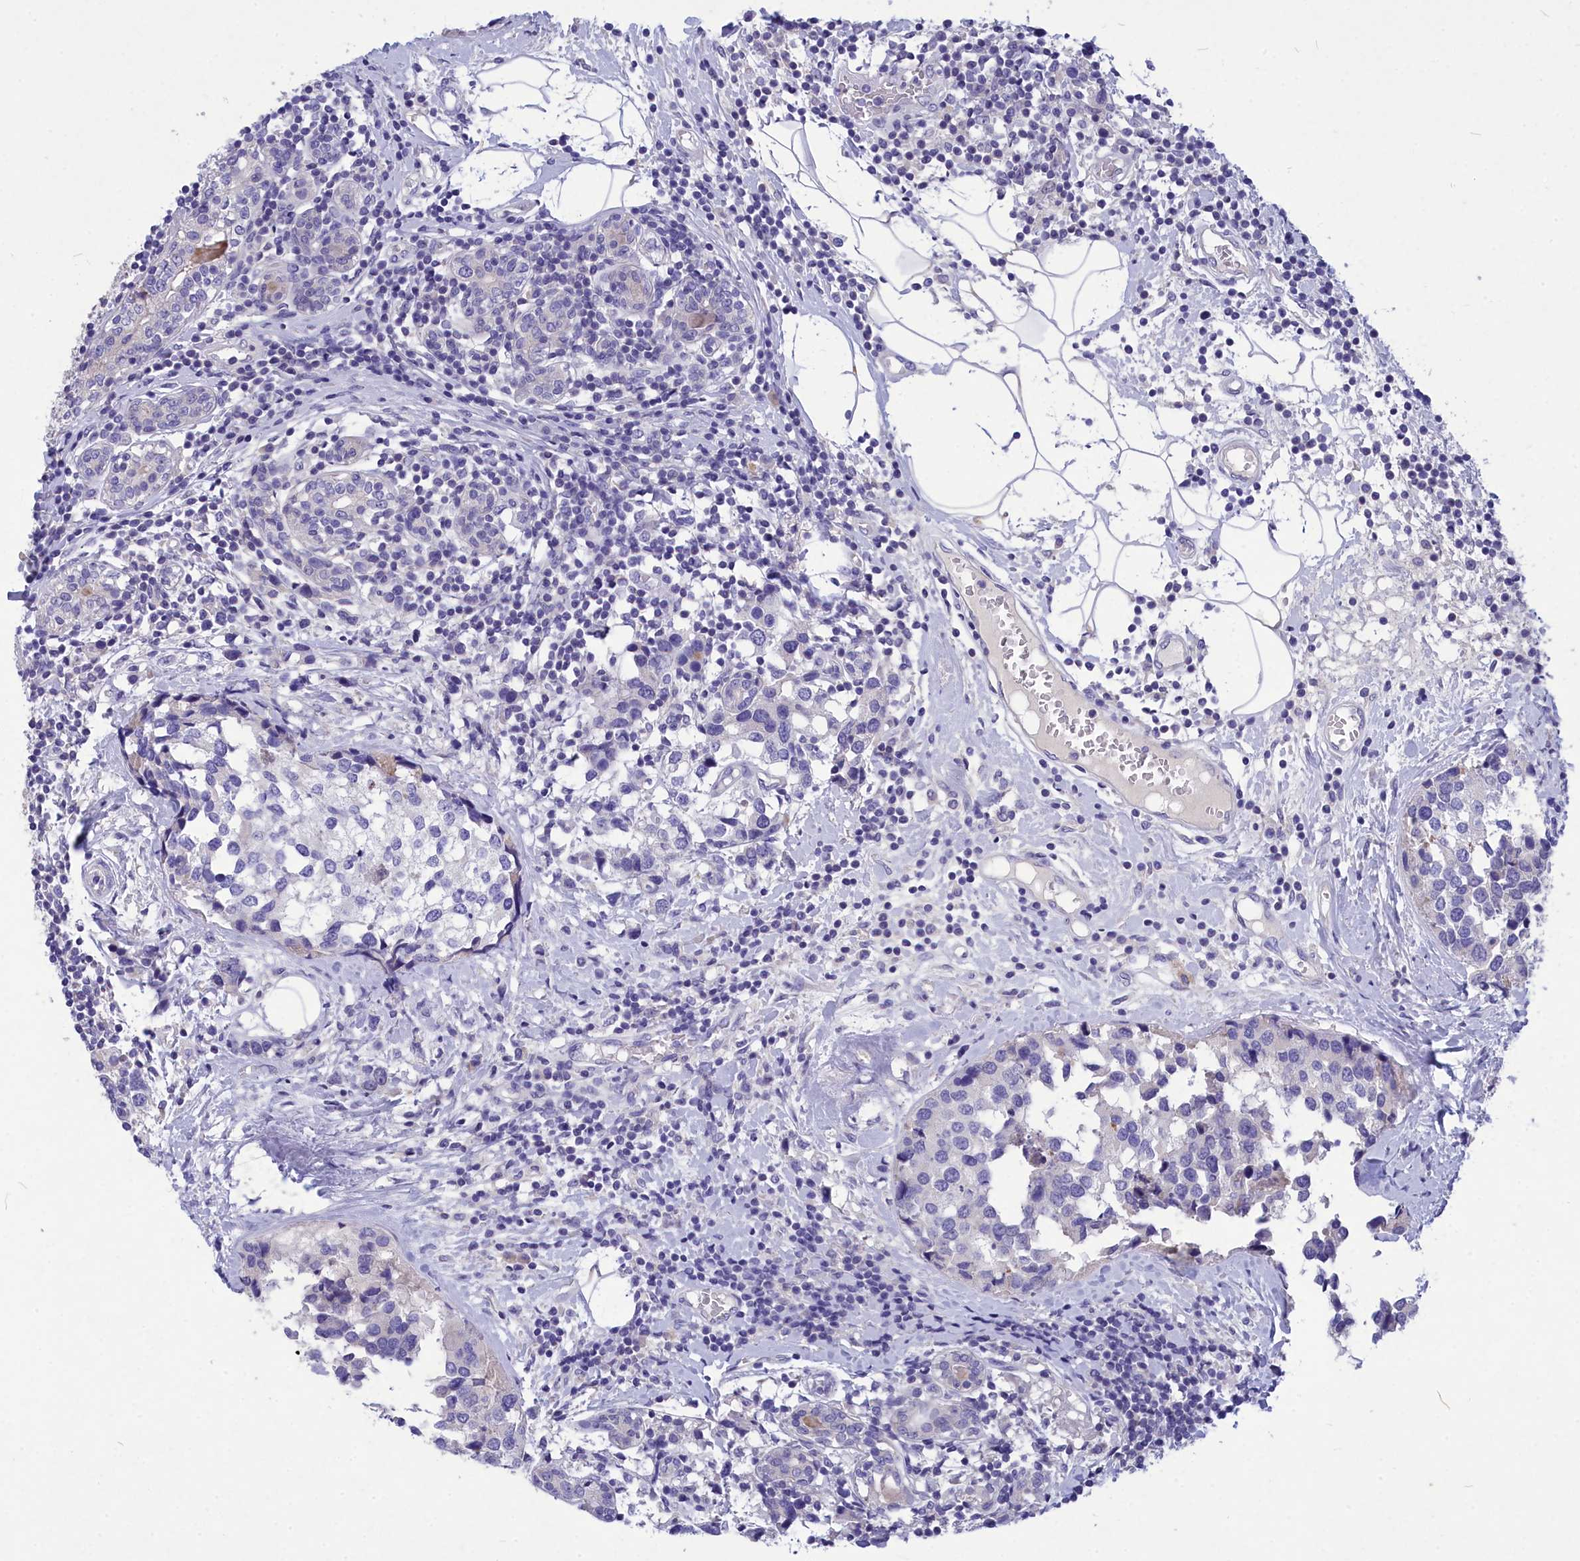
{"staining": {"intensity": "negative", "quantity": "none", "location": "none"}, "tissue": "breast cancer", "cell_type": "Tumor cells", "image_type": "cancer", "snomed": [{"axis": "morphology", "description": "Lobular carcinoma"}, {"axis": "topography", "description": "Breast"}], "caption": "Immunohistochemical staining of human breast lobular carcinoma displays no significant positivity in tumor cells. (DAB (3,3'-diaminobenzidine) IHC visualized using brightfield microscopy, high magnification).", "gene": "DEFB119", "patient": {"sex": "female", "age": 59}}